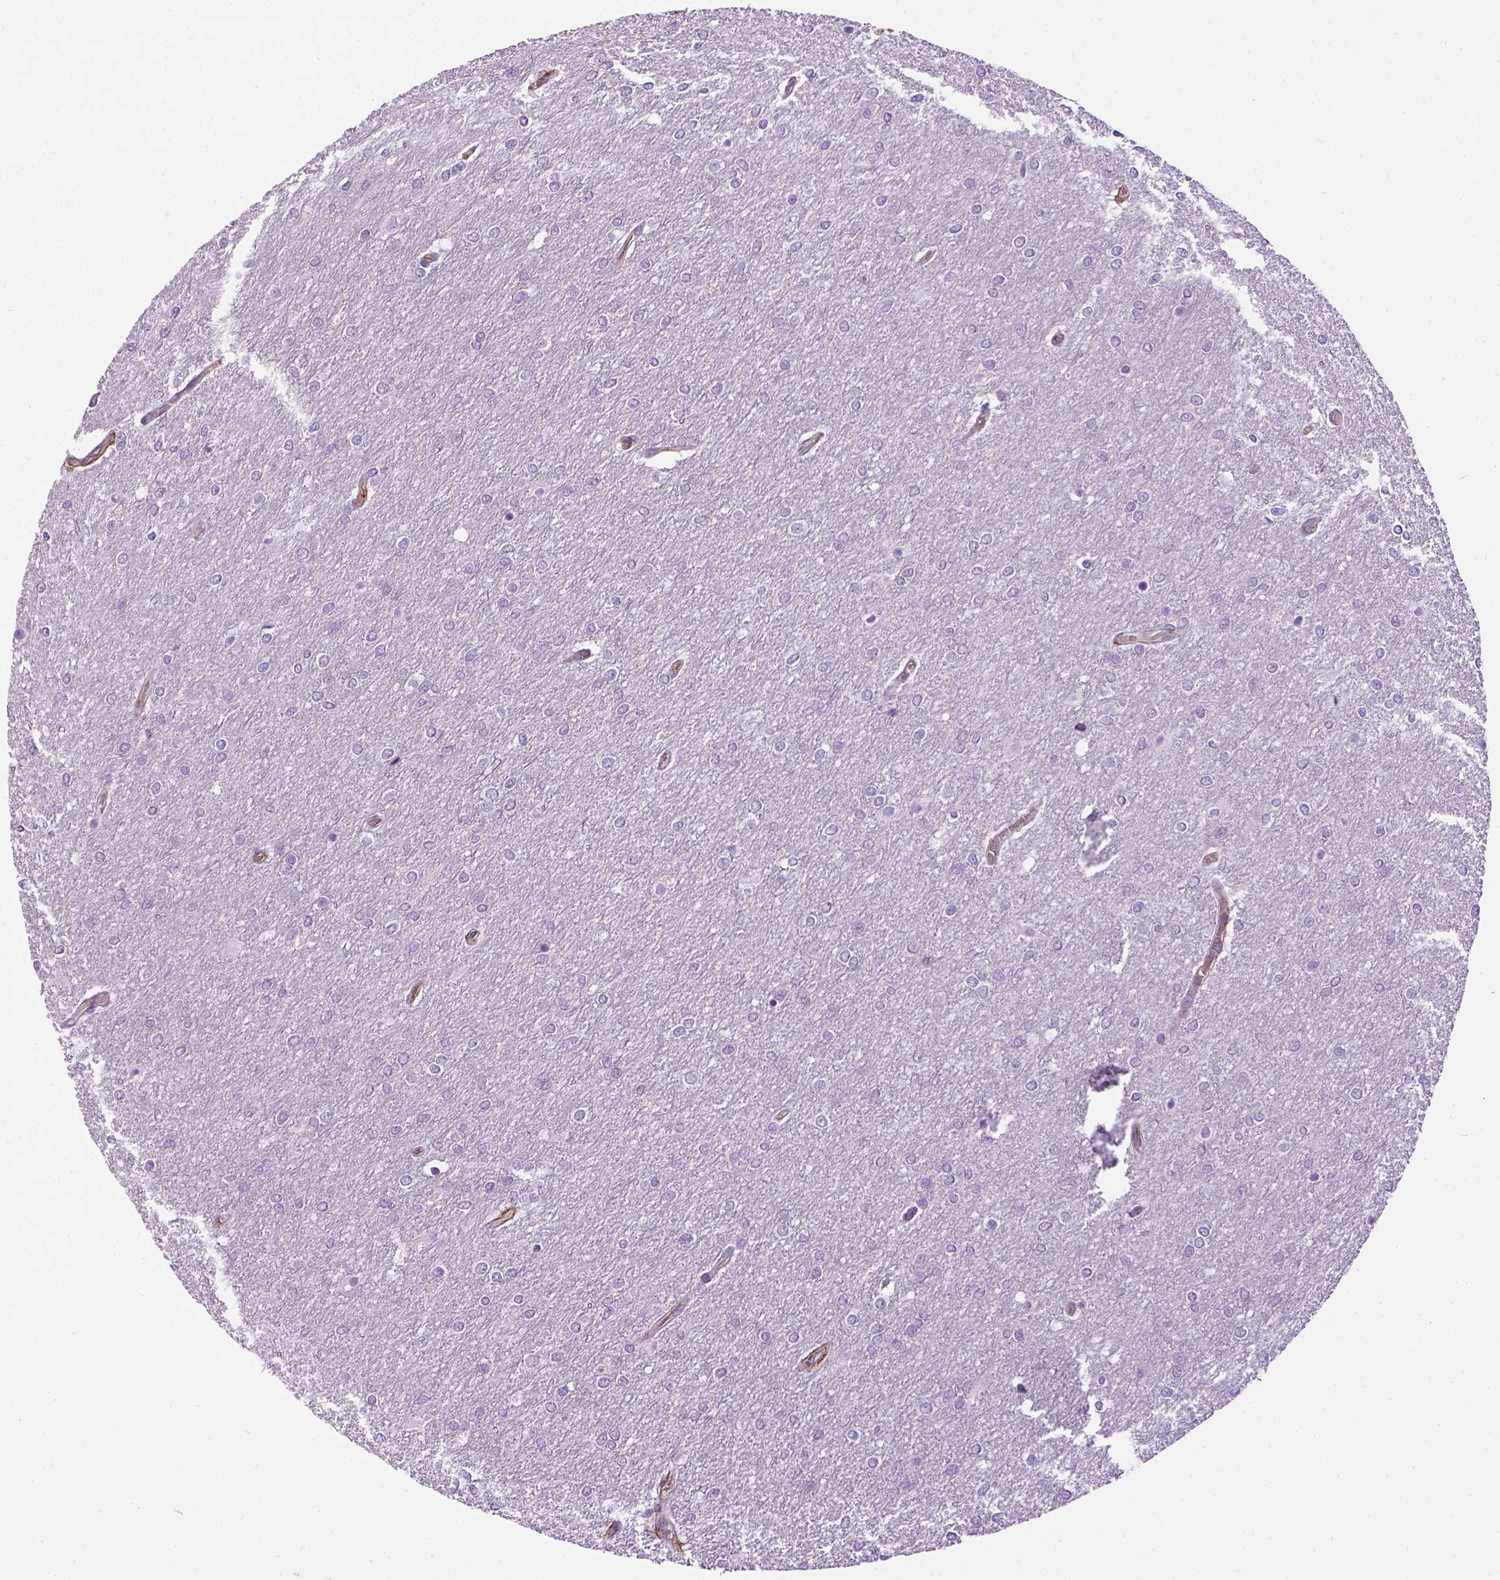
{"staining": {"intensity": "negative", "quantity": "none", "location": "none"}, "tissue": "glioma", "cell_type": "Tumor cells", "image_type": "cancer", "snomed": [{"axis": "morphology", "description": "Glioma, malignant, High grade"}, {"axis": "topography", "description": "Brain"}], "caption": "Image shows no significant protein positivity in tumor cells of malignant glioma (high-grade).", "gene": "ENG", "patient": {"sex": "female", "age": 61}}